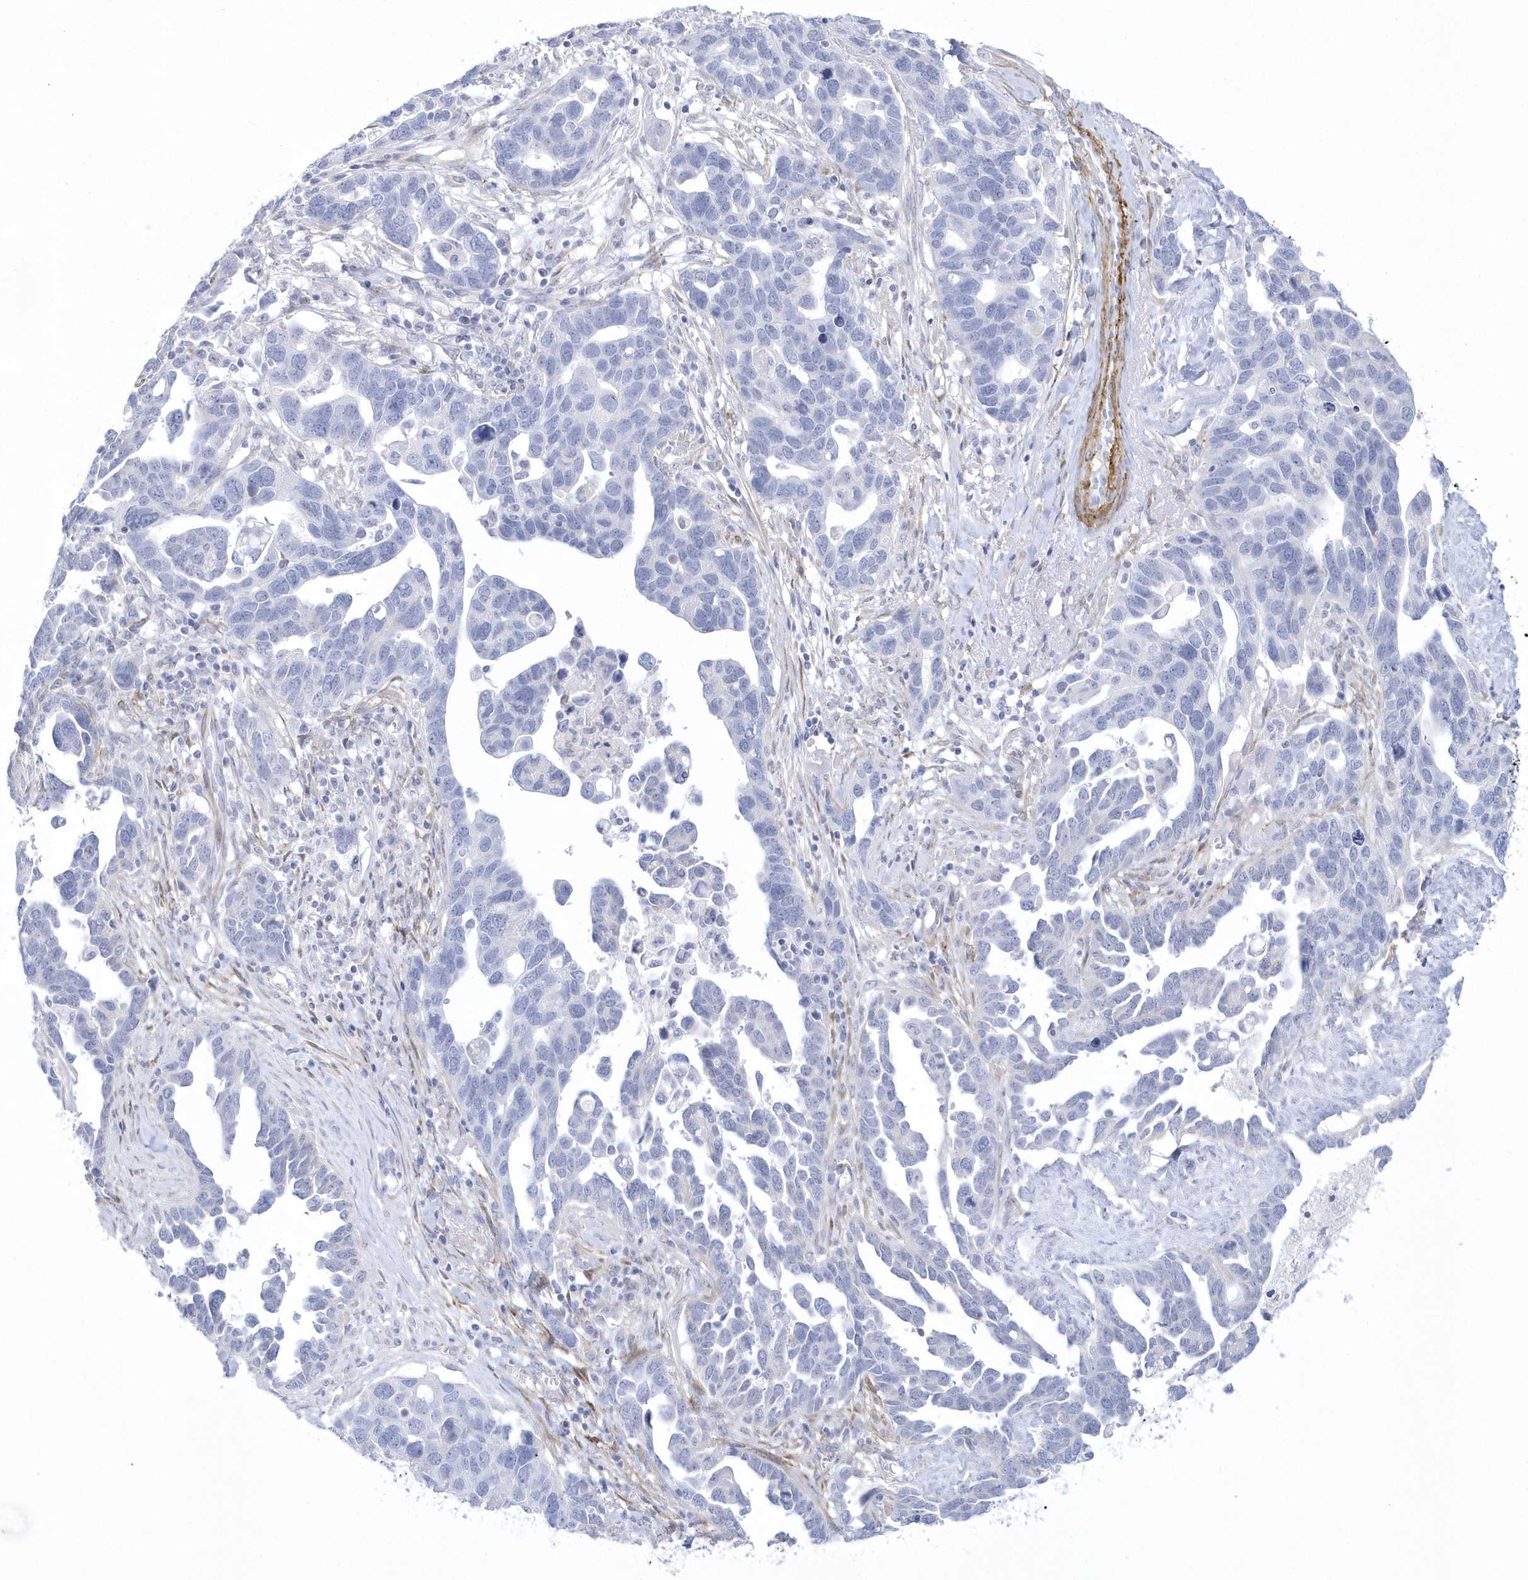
{"staining": {"intensity": "negative", "quantity": "none", "location": "none"}, "tissue": "ovarian cancer", "cell_type": "Tumor cells", "image_type": "cancer", "snomed": [{"axis": "morphology", "description": "Cystadenocarcinoma, serous, NOS"}, {"axis": "topography", "description": "Ovary"}], "caption": "Immunohistochemical staining of ovarian serous cystadenocarcinoma reveals no significant staining in tumor cells. (DAB IHC, high magnification).", "gene": "WDR27", "patient": {"sex": "female", "age": 54}}